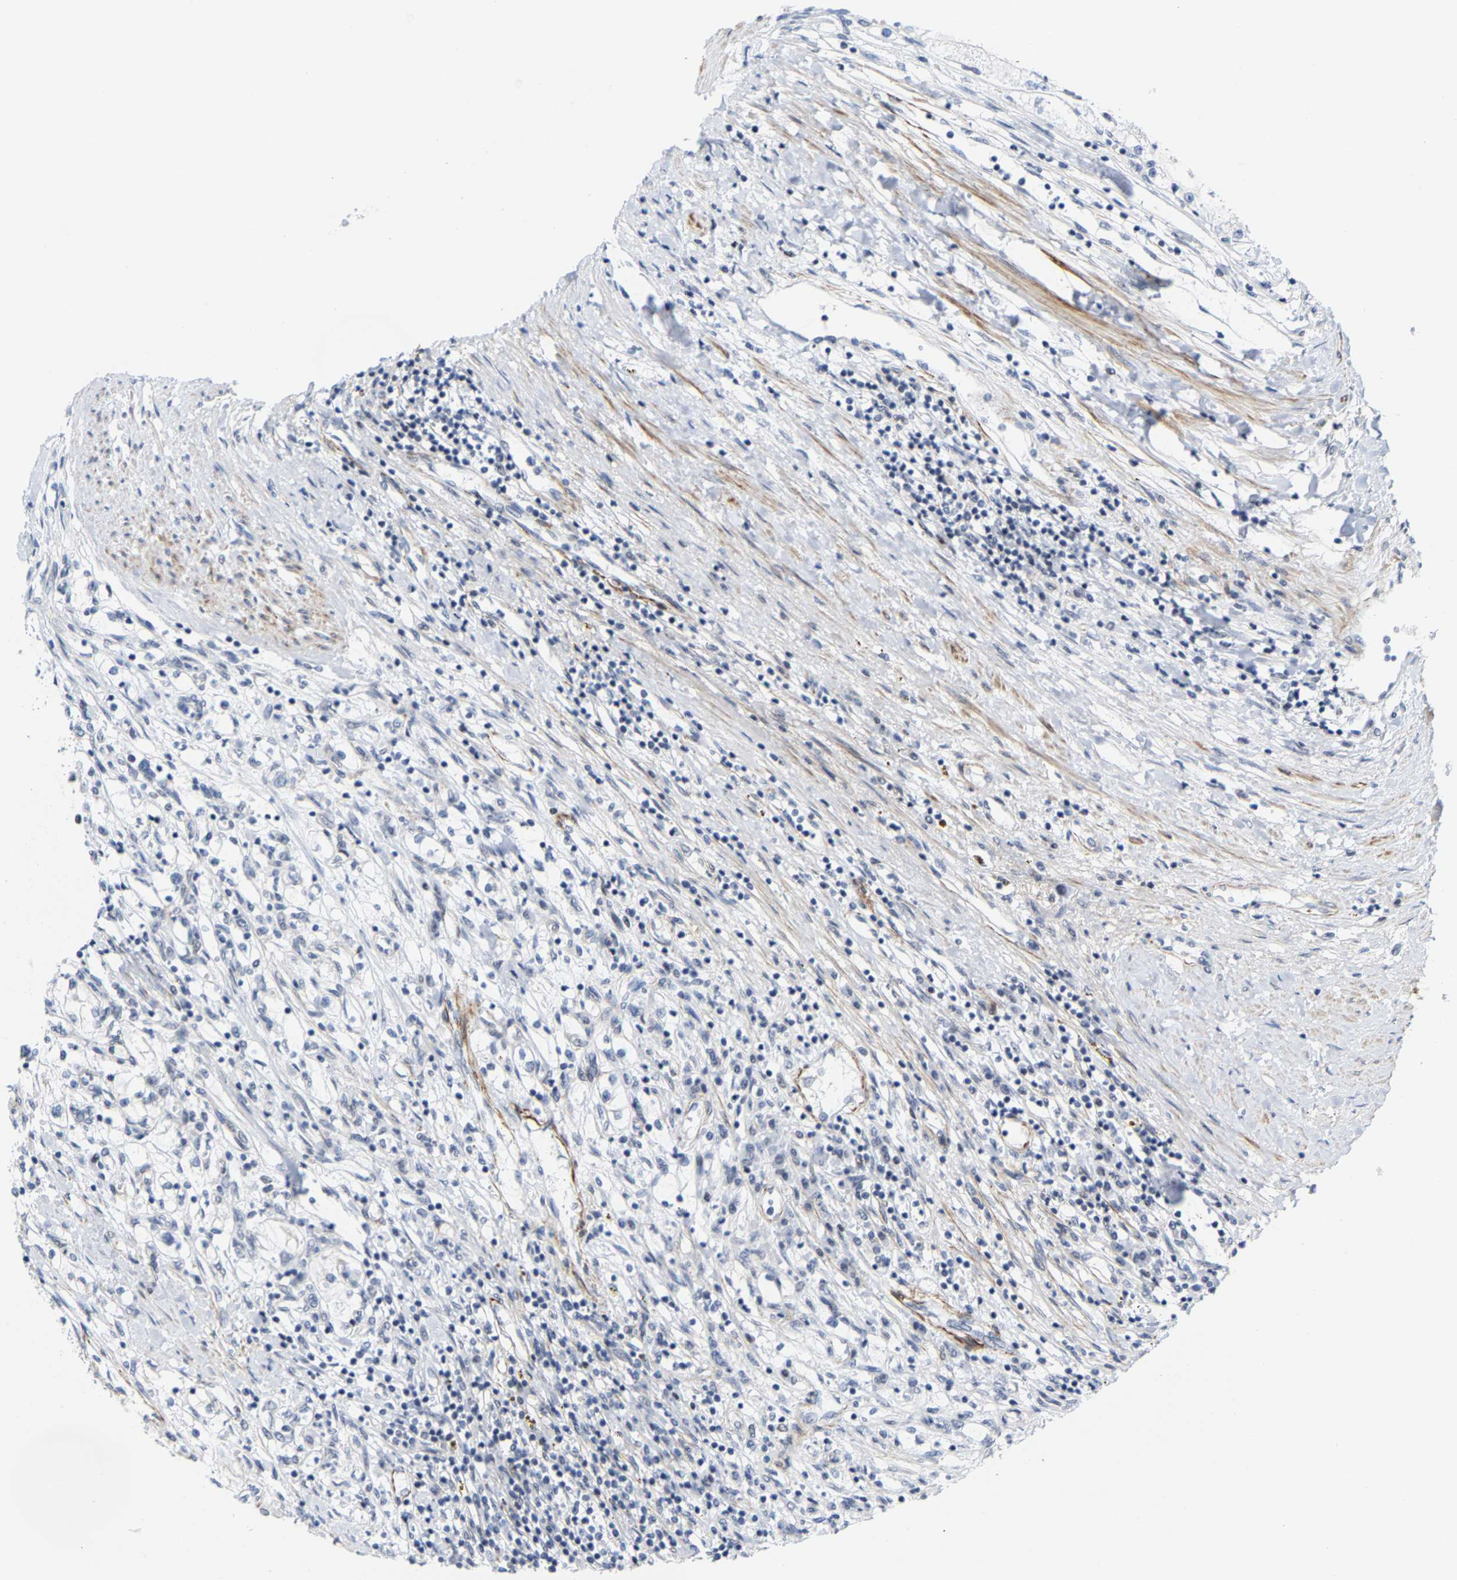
{"staining": {"intensity": "negative", "quantity": "none", "location": "none"}, "tissue": "renal cancer", "cell_type": "Tumor cells", "image_type": "cancer", "snomed": [{"axis": "morphology", "description": "Adenocarcinoma, NOS"}, {"axis": "topography", "description": "Kidney"}], "caption": "The photomicrograph demonstrates no staining of tumor cells in adenocarcinoma (renal). Nuclei are stained in blue.", "gene": "FAM180A", "patient": {"sex": "male", "age": 68}}